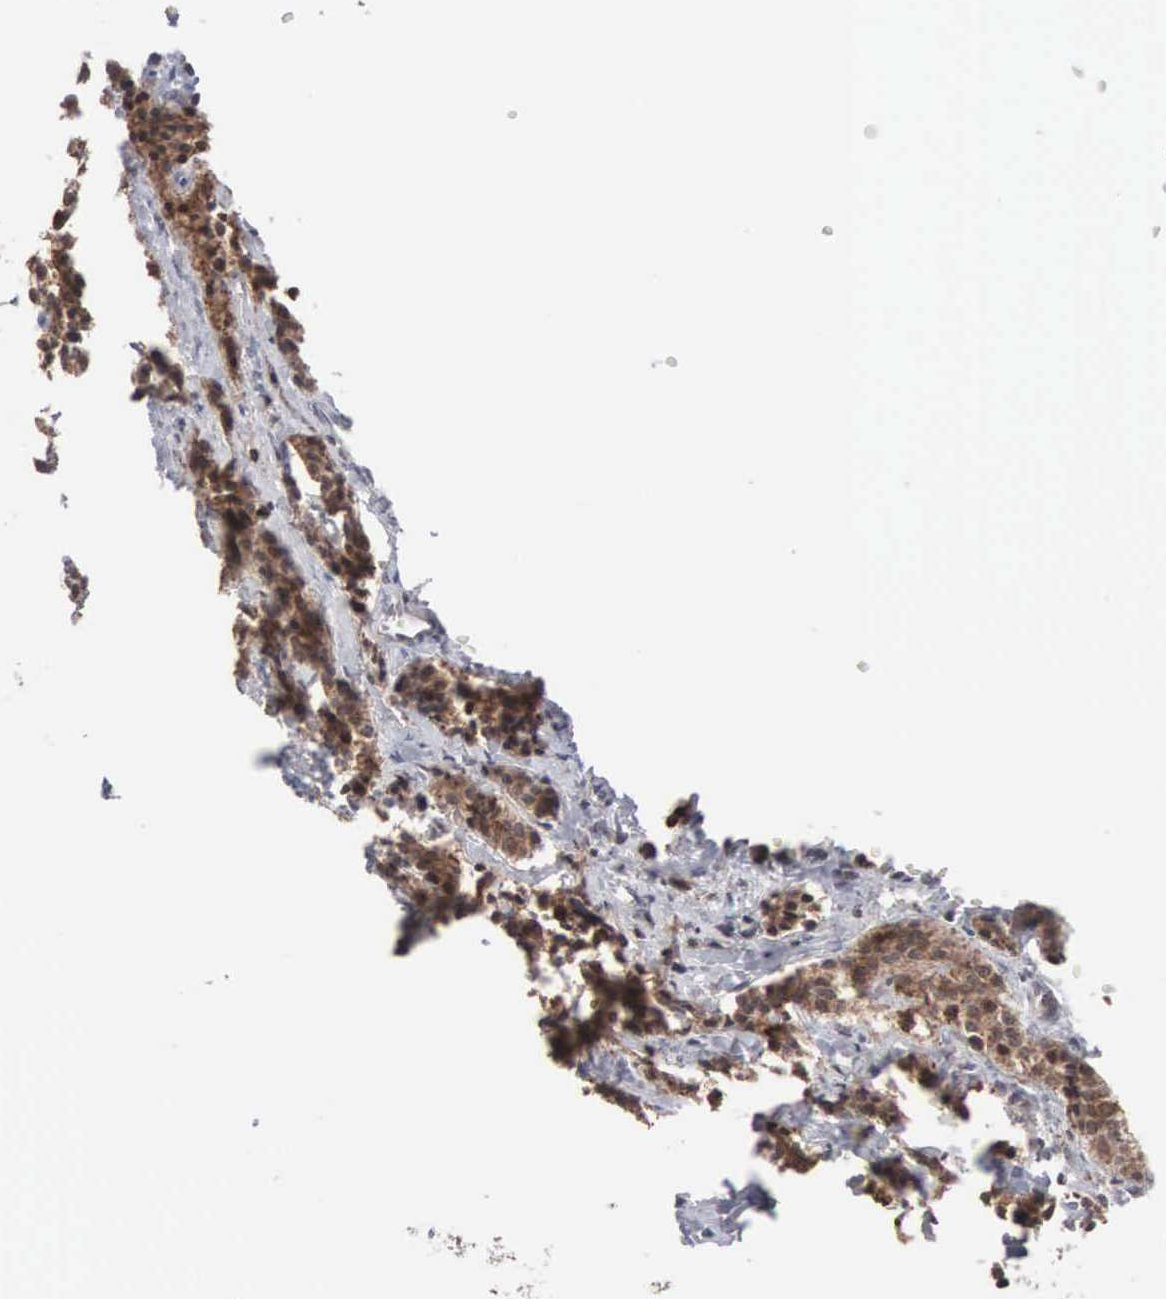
{"staining": {"intensity": "moderate", "quantity": ">75%", "location": "cytoplasmic/membranous"}, "tissue": "carcinoid", "cell_type": "Tumor cells", "image_type": "cancer", "snomed": [{"axis": "morphology", "description": "Carcinoid, malignant, NOS"}, {"axis": "topography", "description": "Small intestine"}], "caption": "Moderate cytoplasmic/membranous positivity for a protein is present in approximately >75% of tumor cells of carcinoid using IHC.", "gene": "ACOT4", "patient": {"sex": "male", "age": 63}}